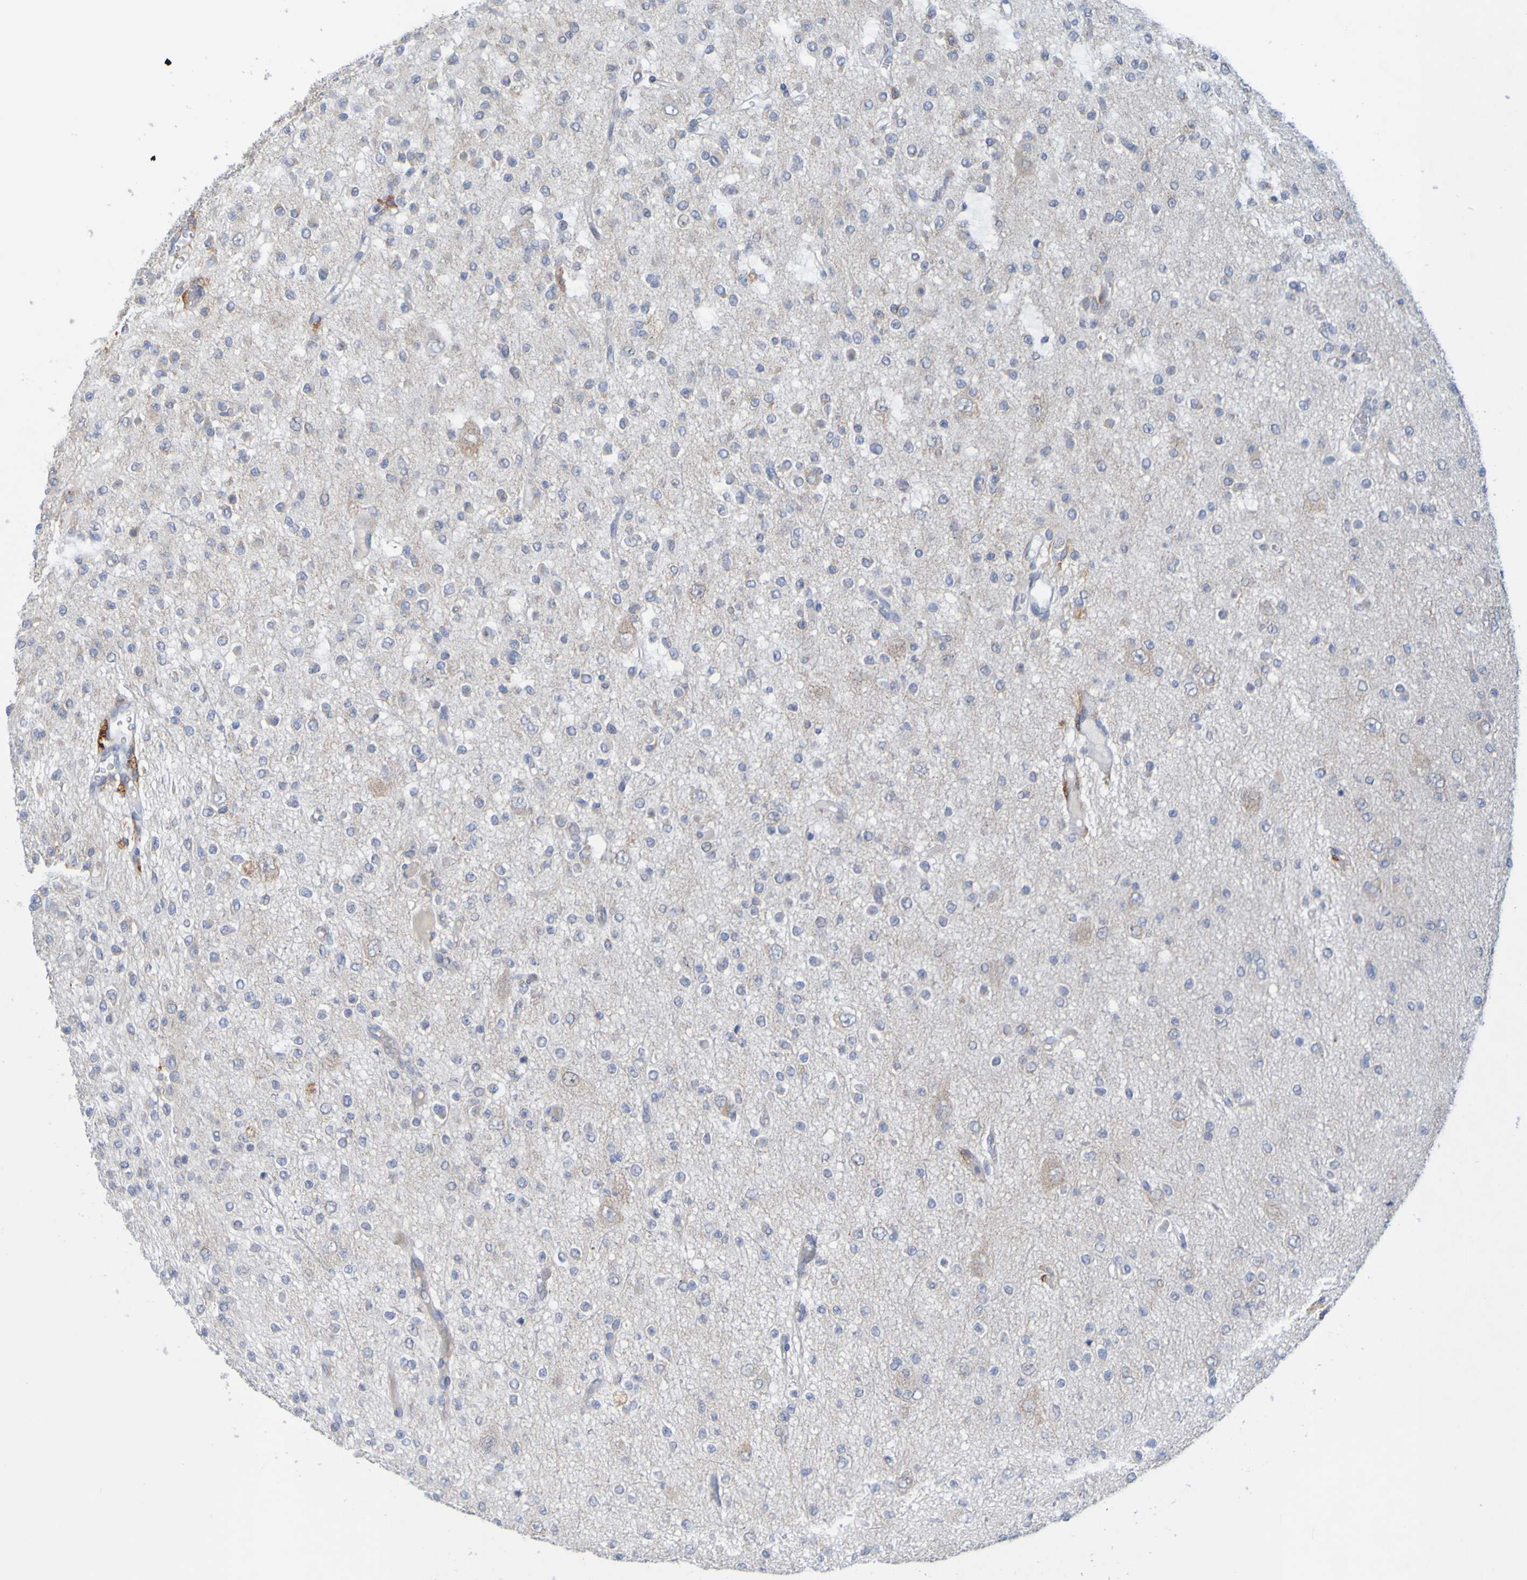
{"staining": {"intensity": "weak", "quantity": "<25%", "location": "cytoplasmic/membranous"}, "tissue": "glioma", "cell_type": "Tumor cells", "image_type": "cancer", "snomed": [{"axis": "morphology", "description": "Glioma, malignant, Low grade"}, {"axis": "topography", "description": "Brain"}], "caption": "This is an immunohistochemistry (IHC) histopathology image of glioma. There is no positivity in tumor cells.", "gene": "LILRB5", "patient": {"sex": "male", "age": 38}}